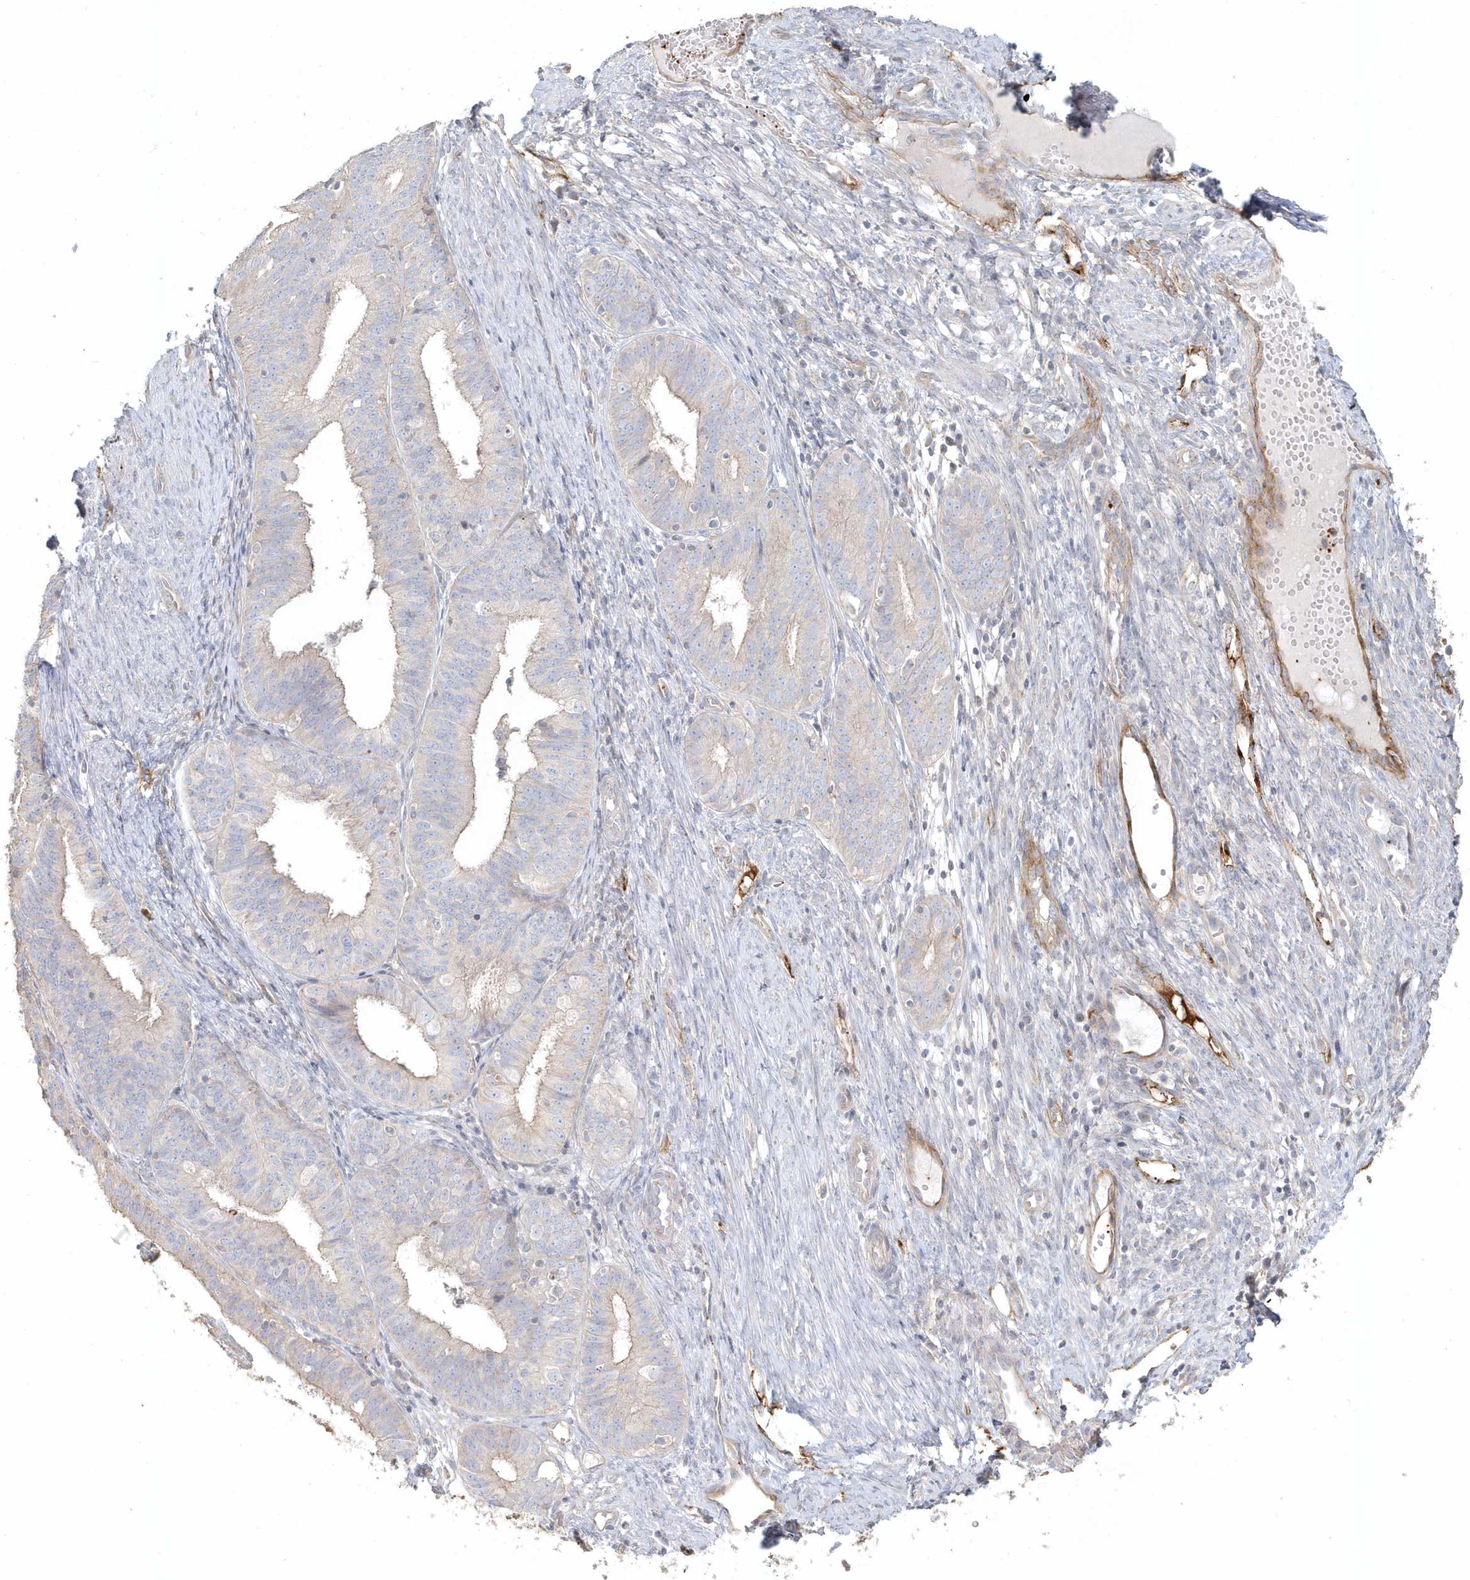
{"staining": {"intensity": "negative", "quantity": "none", "location": "none"}, "tissue": "endometrial cancer", "cell_type": "Tumor cells", "image_type": "cancer", "snomed": [{"axis": "morphology", "description": "Adenocarcinoma, NOS"}, {"axis": "topography", "description": "Endometrium"}], "caption": "This is a image of IHC staining of endometrial adenocarcinoma, which shows no staining in tumor cells.", "gene": "MMRN1", "patient": {"sex": "female", "age": 51}}